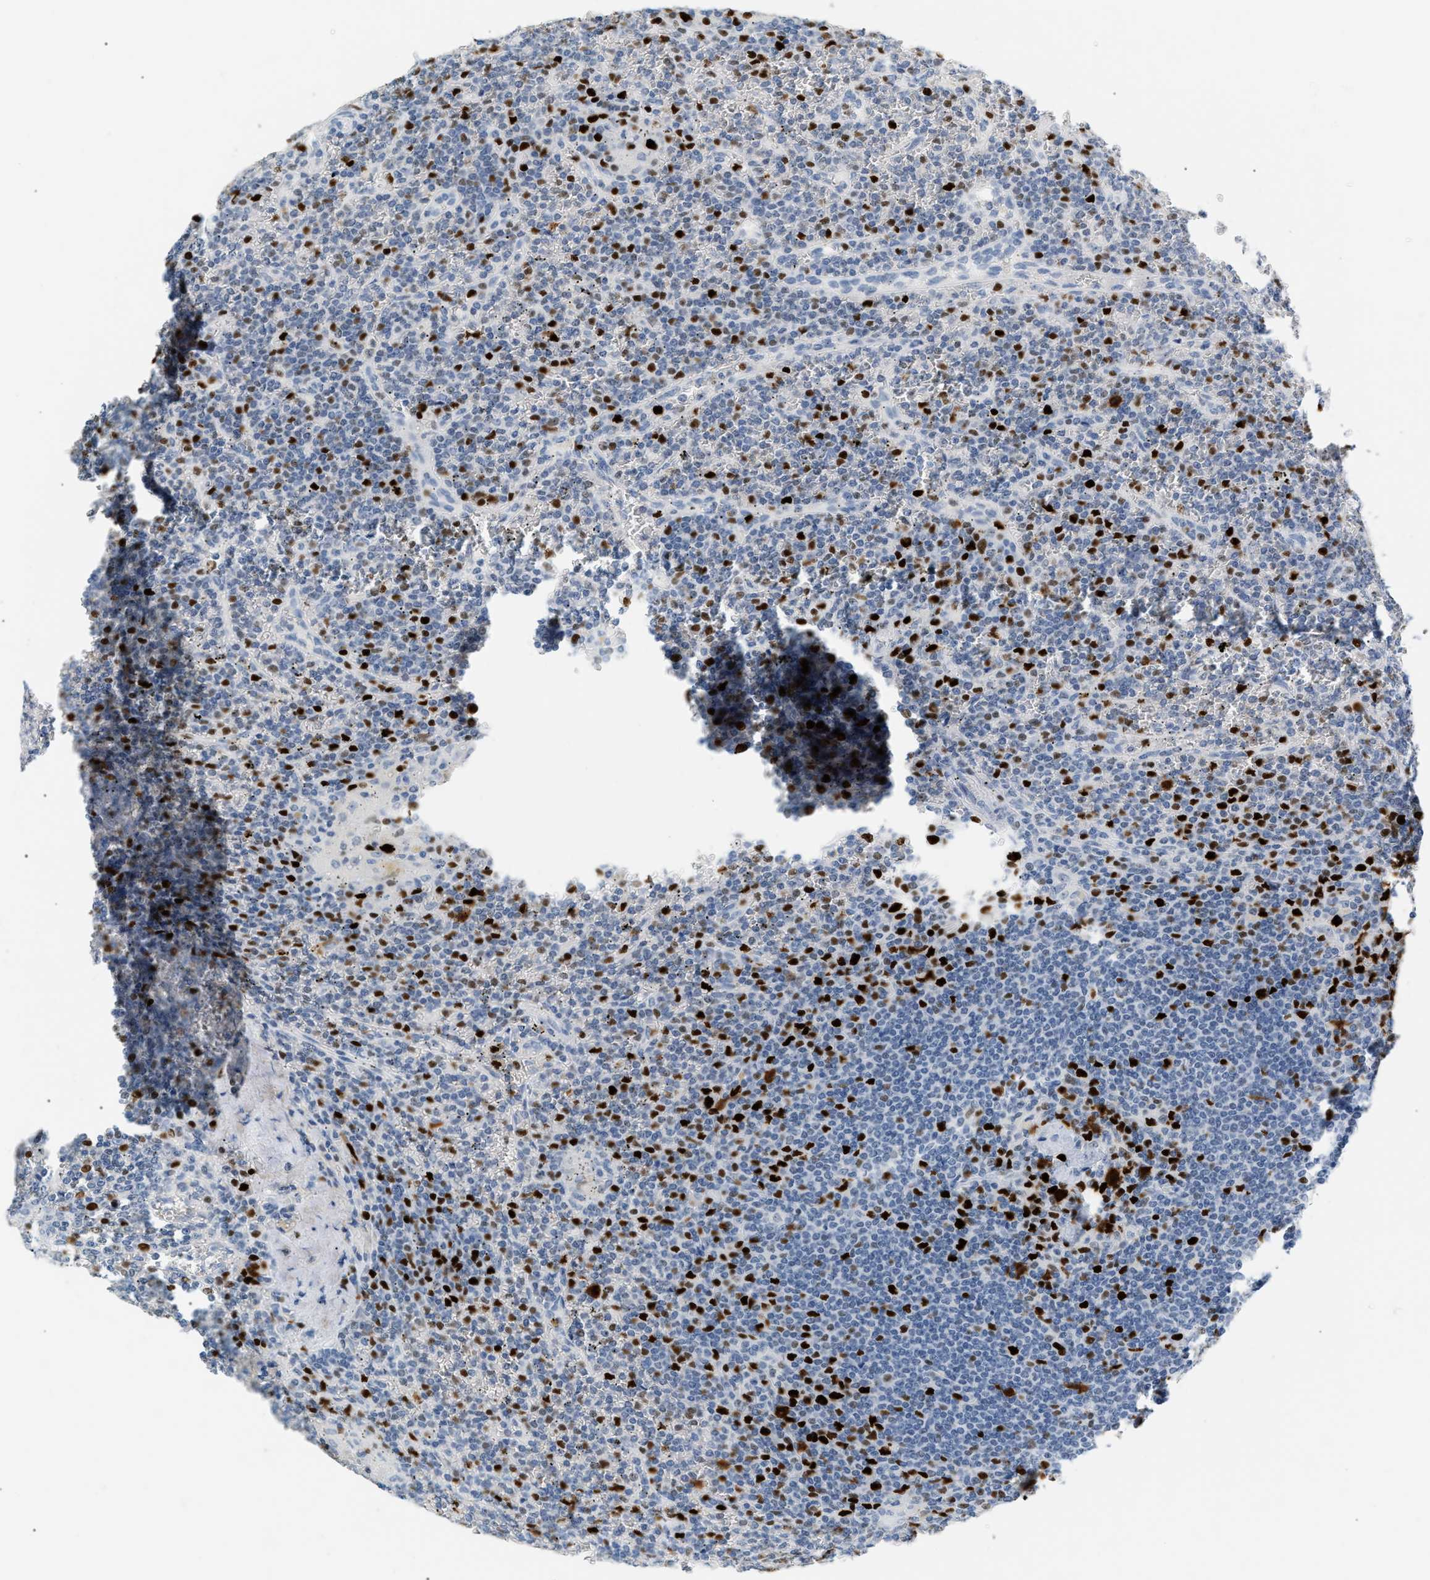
{"staining": {"intensity": "negative", "quantity": "none", "location": "none"}, "tissue": "lymphoma", "cell_type": "Tumor cells", "image_type": "cancer", "snomed": [{"axis": "morphology", "description": "Malignant lymphoma, non-Hodgkin's type, Low grade"}, {"axis": "topography", "description": "Spleen"}], "caption": "IHC of human lymphoma exhibits no staining in tumor cells.", "gene": "MCM7", "patient": {"sex": "female", "age": 19}}